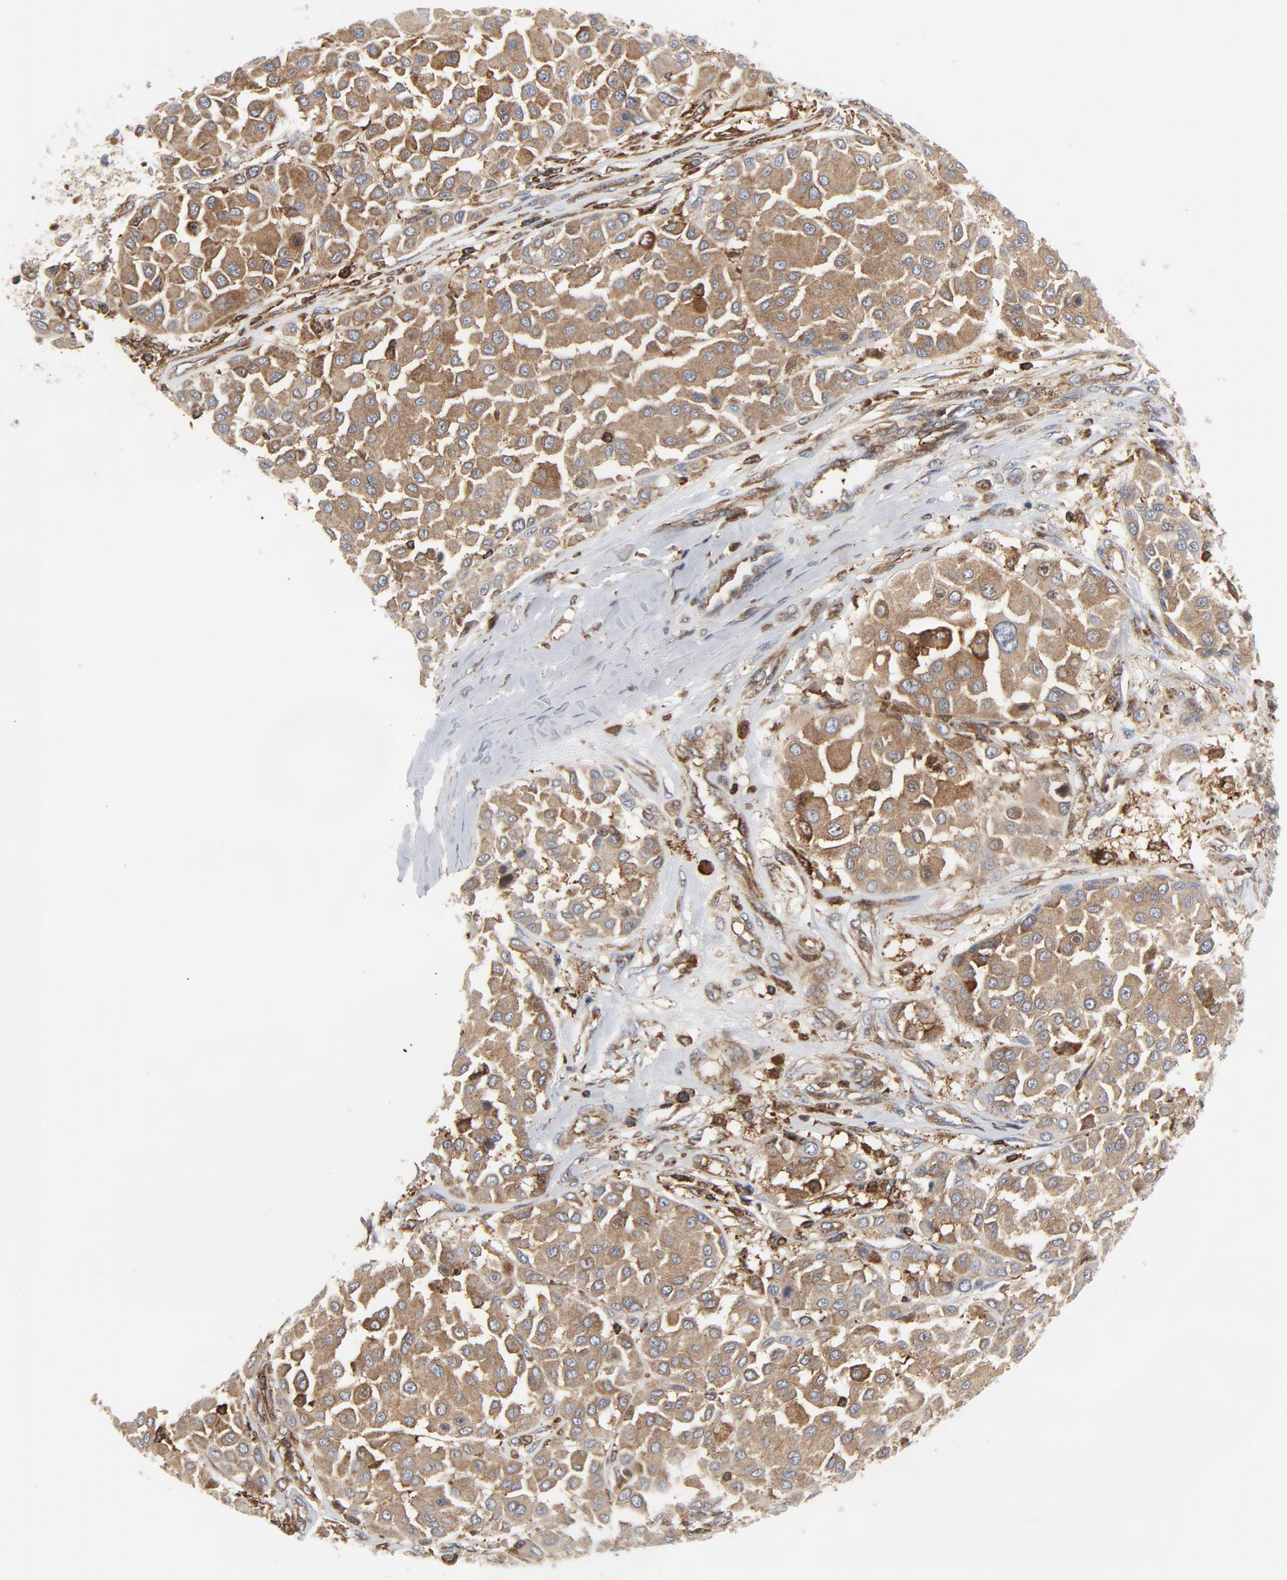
{"staining": {"intensity": "moderate", "quantity": ">75%", "location": "cytoplasmic/membranous"}, "tissue": "melanoma", "cell_type": "Tumor cells", "image_type": "cancer", "snomed": [{"axis": "morphology", "description": "Malignant melanoma, Metastatic site"}, {"axis": "topography", "description": "Soft tissue"}], "caption": "There is medium levels of moderate cytoplasmic/membranous staining in tumor cells of malignant melanoma (metastatic site), as demonstrated by immunohistochemical staining (brown color).", "gene": "YES1", "patient": {"sex": "male", "age": 41}}